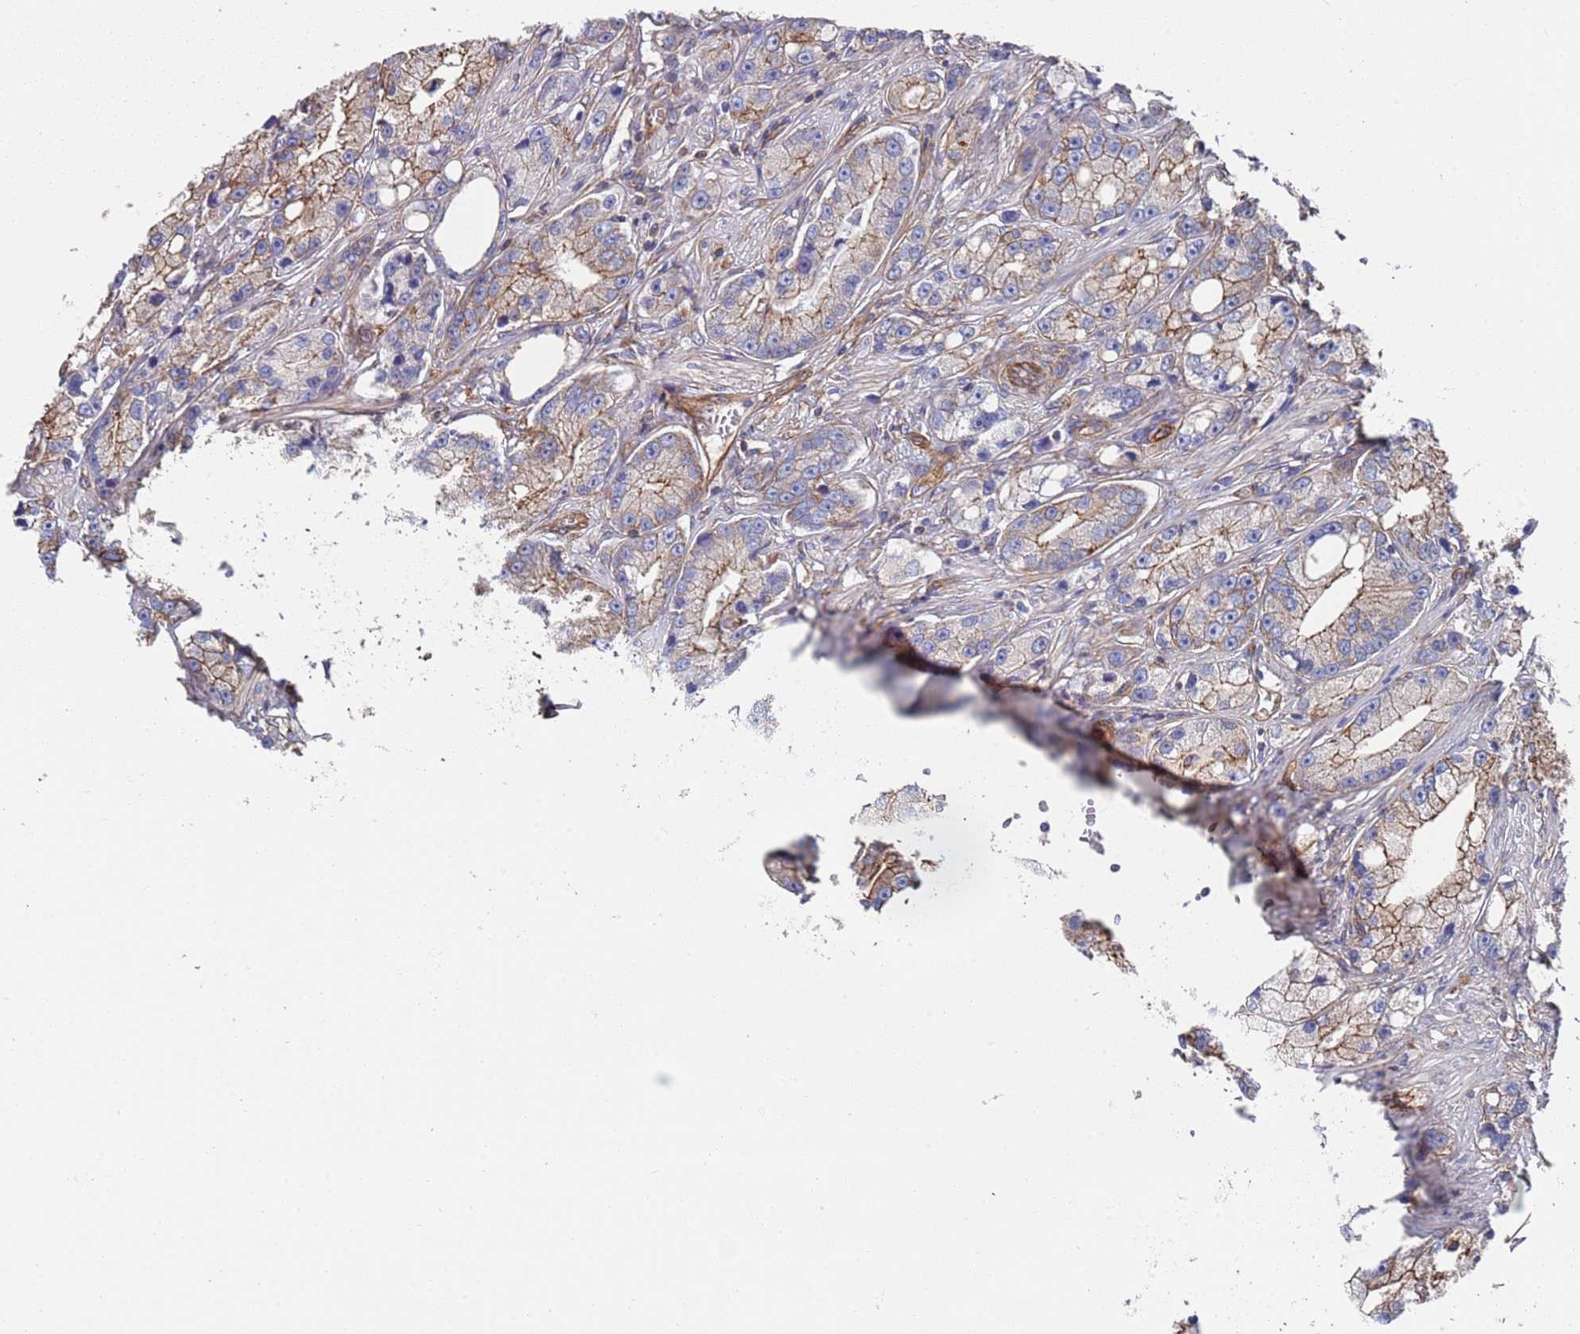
{"staining": {"intensity": "moderate", "quantity": "25%-75%", "location": "cytoplasmic/membranous"}, "tissue": "prostate cancer", "cell_type": "Tumor cells", "image_type": "cancer", "snomed": [{"axis": "morphology", "description": "Adenocarcinoma, High grade"}, {"axis": "topography", "description": "Prostate"}], "caption": "Tumor cells reveal medium levels of moderate cytoplasmic/membranous staining in about 25%-75% of cells in human prostate high-grade adenocarcinoma.", "gene": "JAKMIP2", "patient": {"sex": "male", "age": 74}}